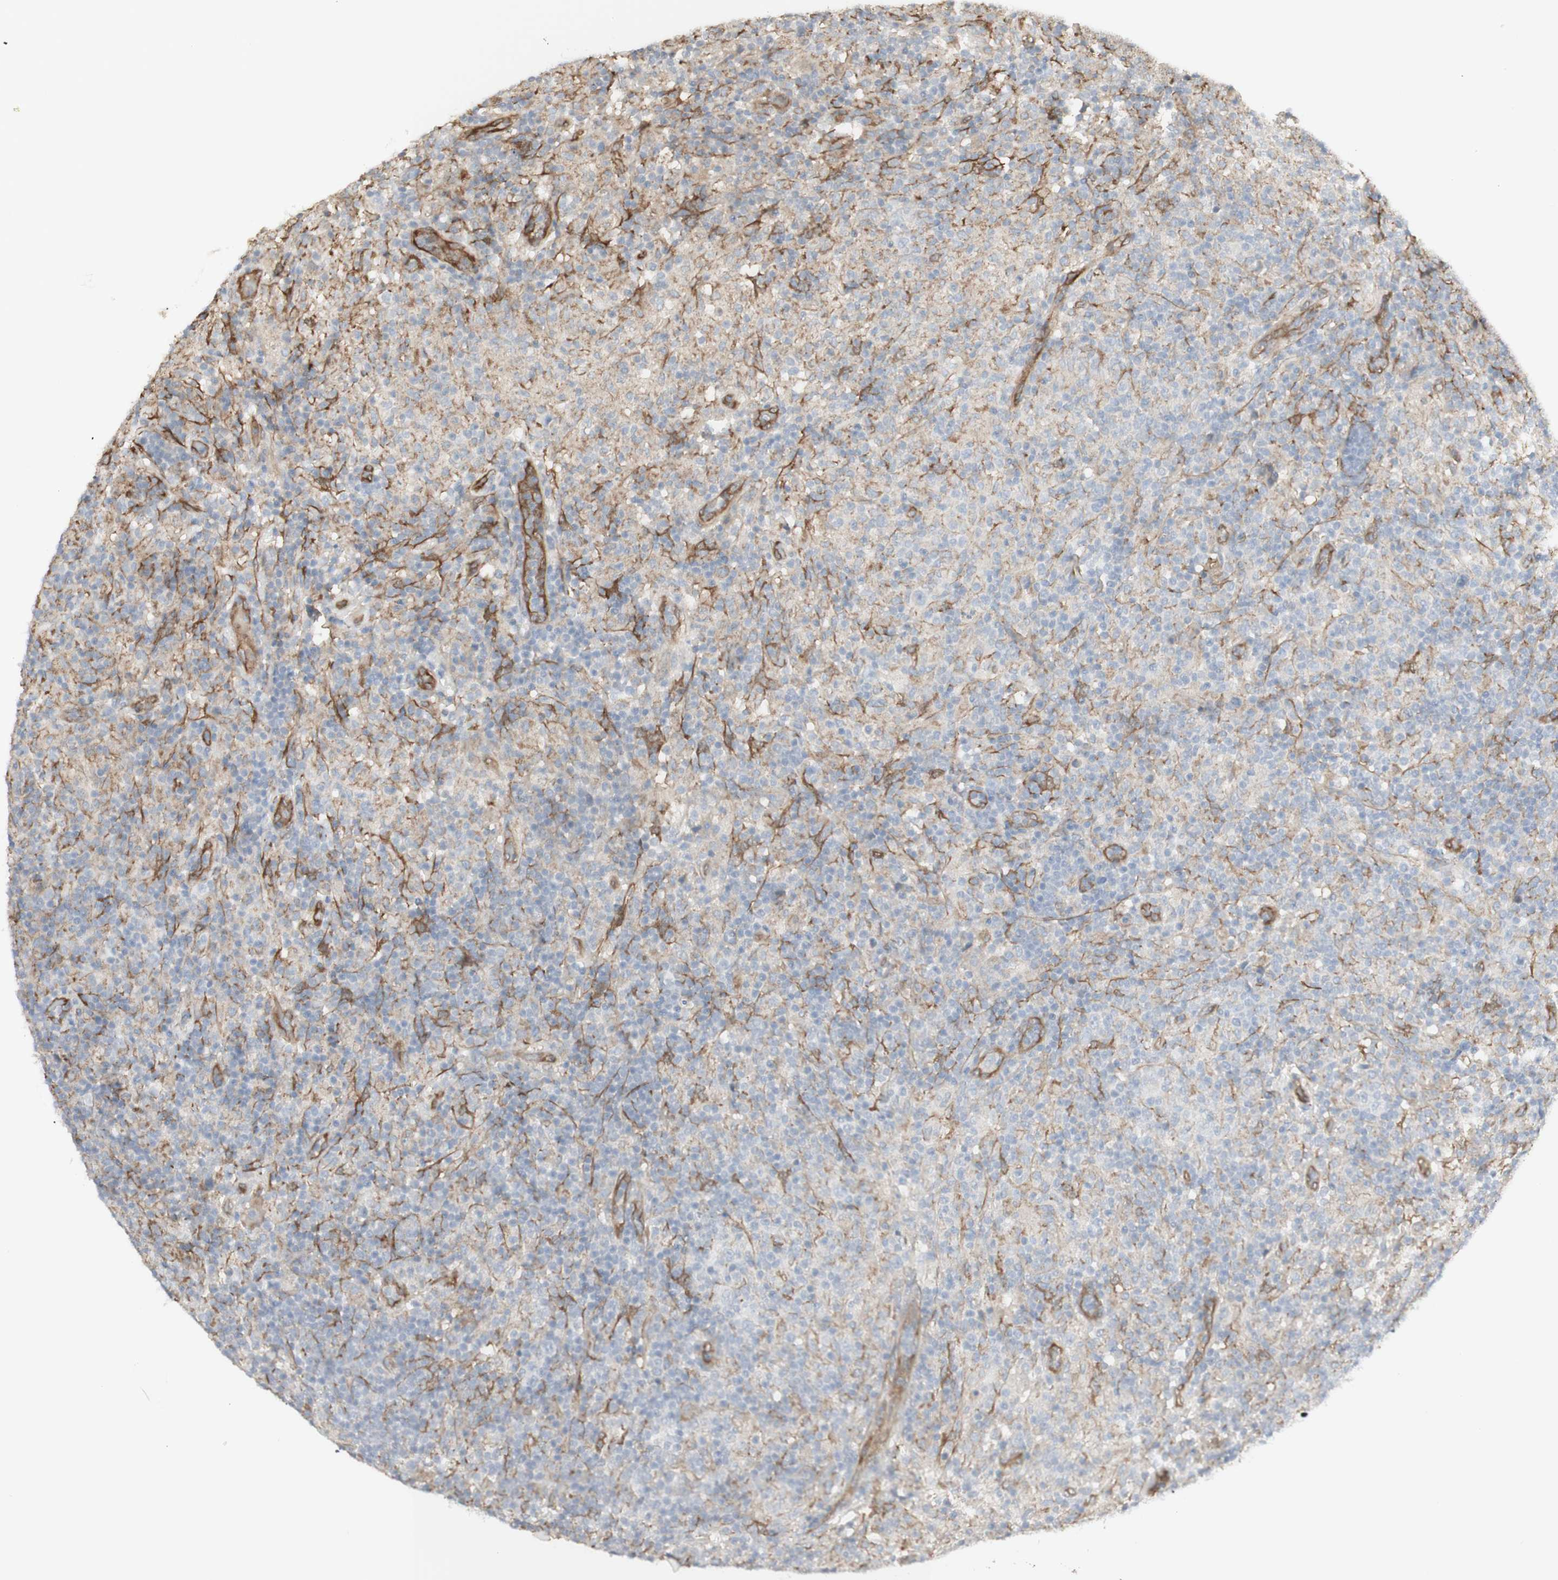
{"staining": {"intensity": "weak", "quantity": ">75%", "location": "cytoplasmic/membranous"}, "tissue": "lymphoma", "cell_type": "Tumor cells", "image_type": "cancer", "snomed": [{"axis": "morphology", "description": "Hodgkin's disease, NOS"}, {"axis": "topography", "description": "Lymph node"}], "caption": "Lymphoma stained with a brown dye reveals weak cytoplasmic/membranous positive staining in about >75% of tumor cells.", "gene": "CNN3", "patient": {"sex": "male", "age": 70}}